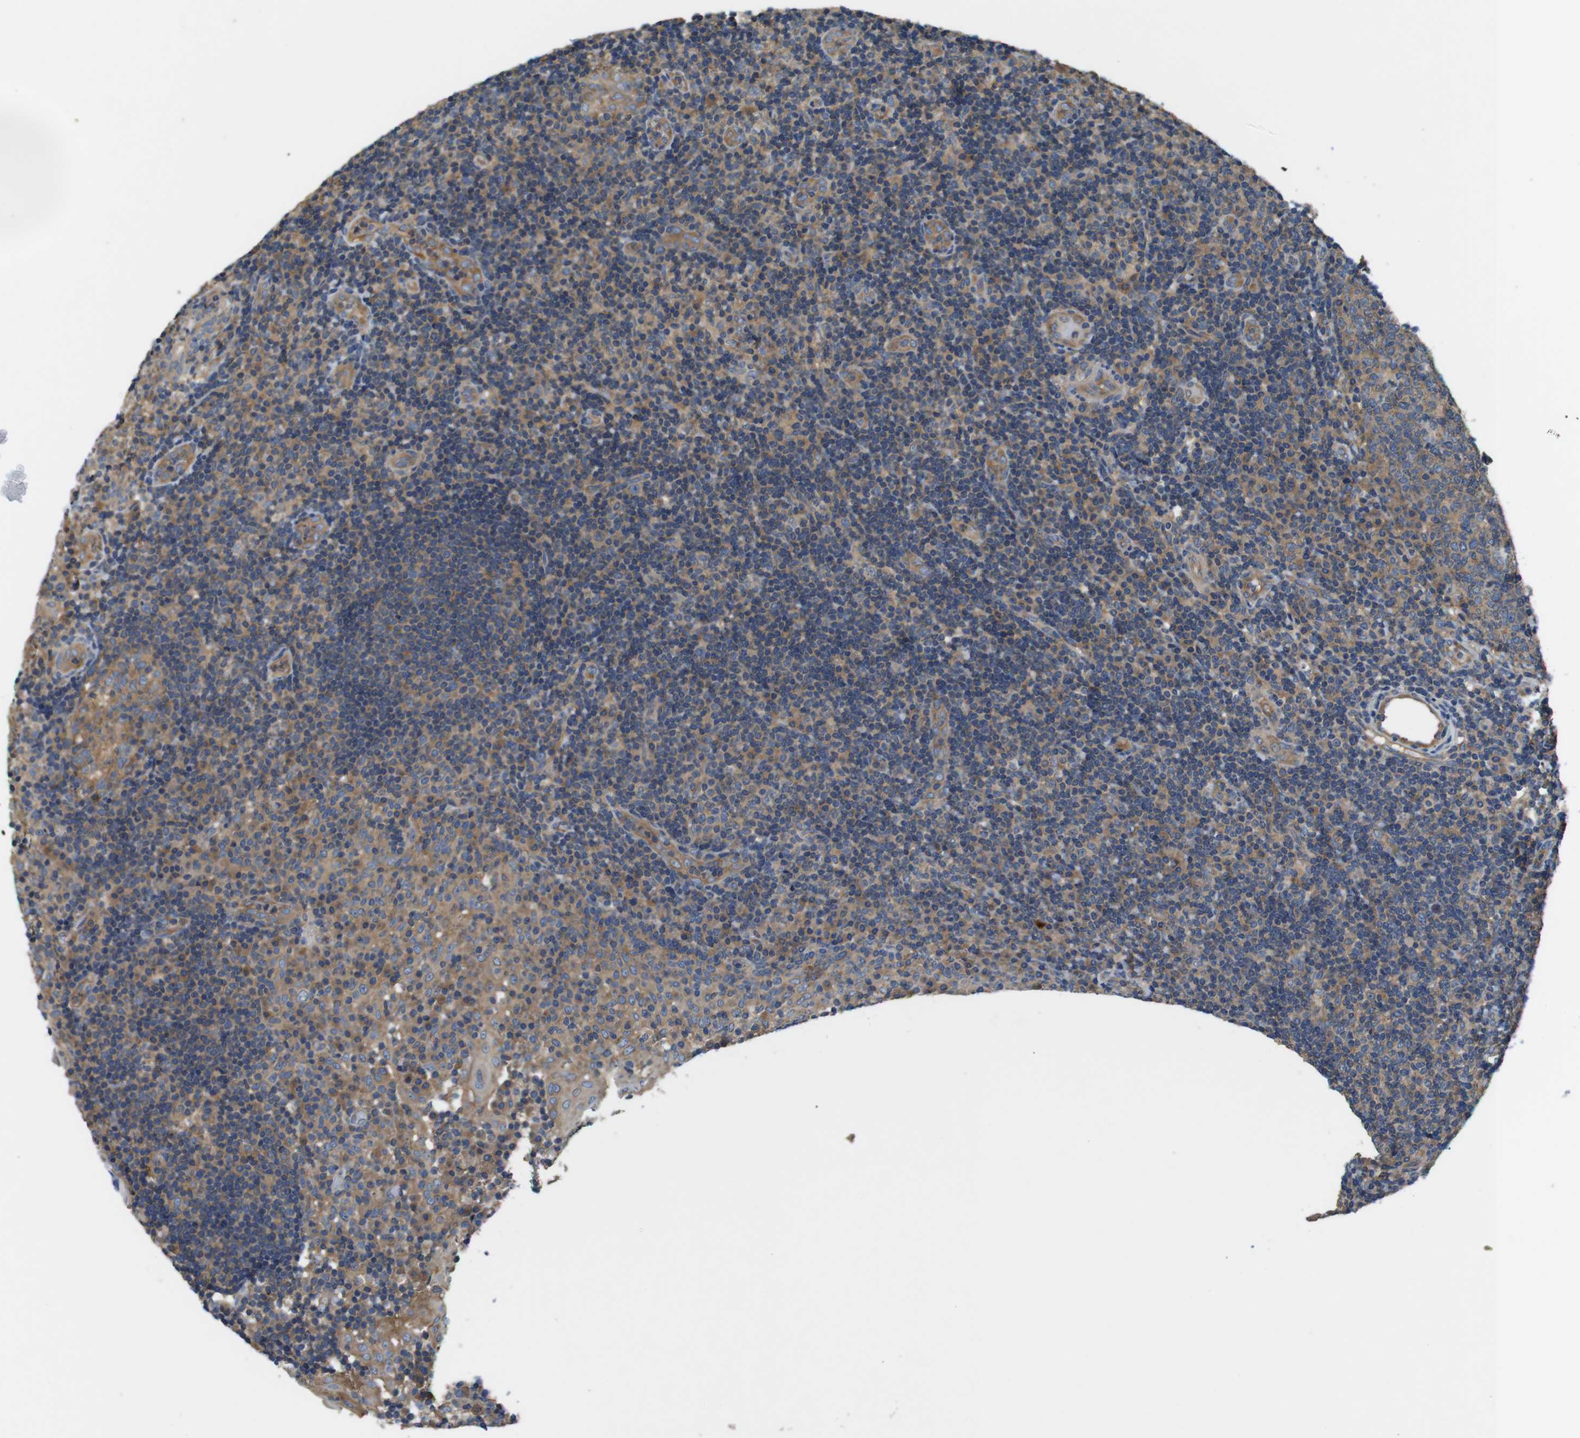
{"staining": {"intensity": "moderate", "quantity": ">75%", "location": "cytoplasmic/membranous"}, "tissue": "tonsil", "cell_type": "Germinal center cells", "image_type": "normal", "snomed": [{"axis": "morphology", "description": "Normal tissue, NOS"}, {"axis": "topography", "description": "Tonsil"}], "caption": "Protein analysis of unremarkable tonsil demonstrates moderate cytoplasmic/membranous positivity in about >75% of germinal center cells. The staining is performed using DAB (3,3'-diaminobenzidine) brown chromogen to label protein expression. The nuclei are counter-stained blue using hematoxylin.", "gene": "DCTN1", "patient": {"sex": "female", "age": 40}}